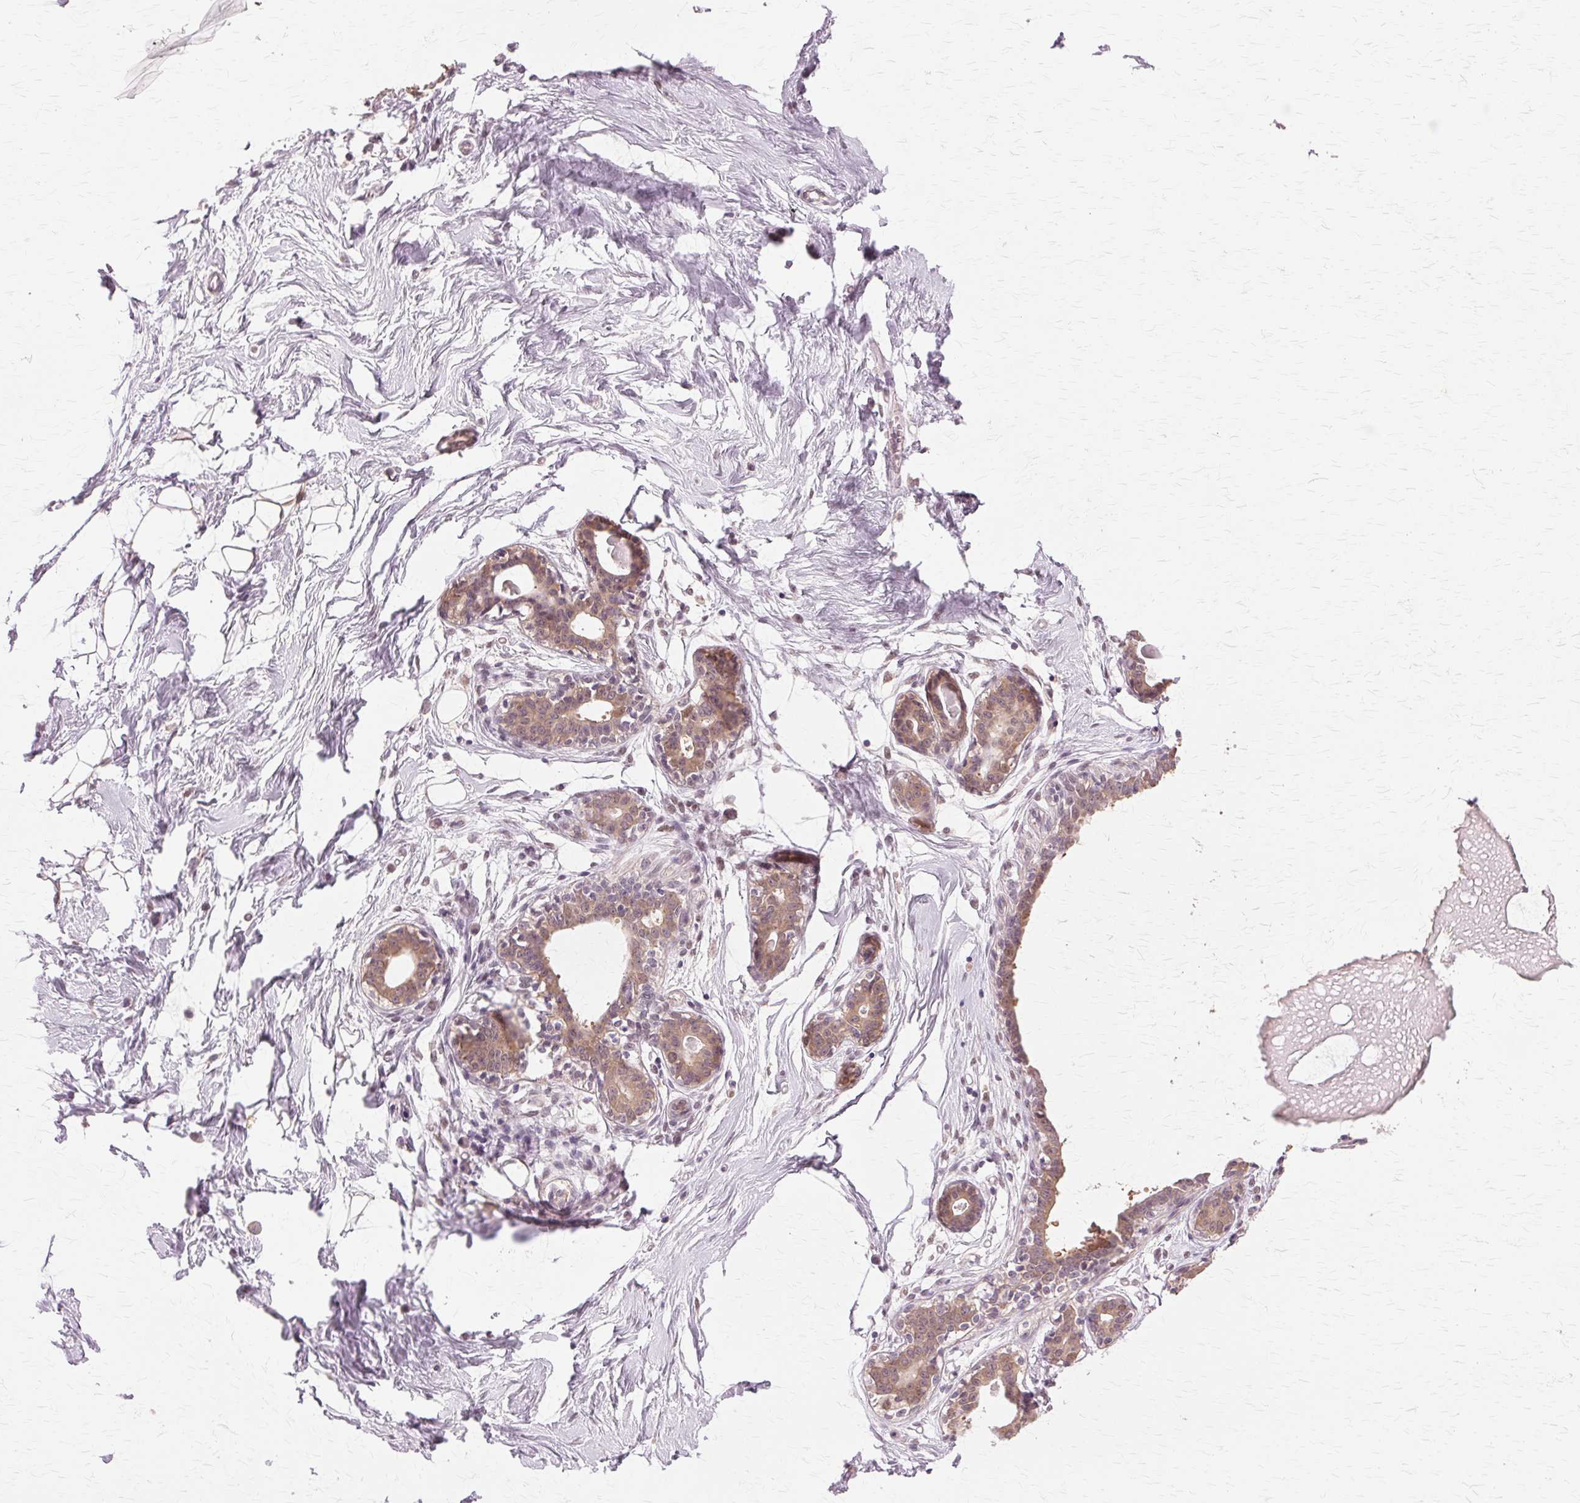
{"staining": {"intensity": "negative", "quantity": "none", "location": "none"}, "tissue": "breast", "cell_type": "Adipocytes", "image_type": "normal", "snomed": [{"axis": "morphology", "description": "Normal tissue, NOS"}, {"axis": "topography", "description": "Breast"}], "caption": "IHC of unremarkable human breast shows no staining in adipocytes.", "gene": "PRMT5", "patient": {"sex": "female", "age": 45}}